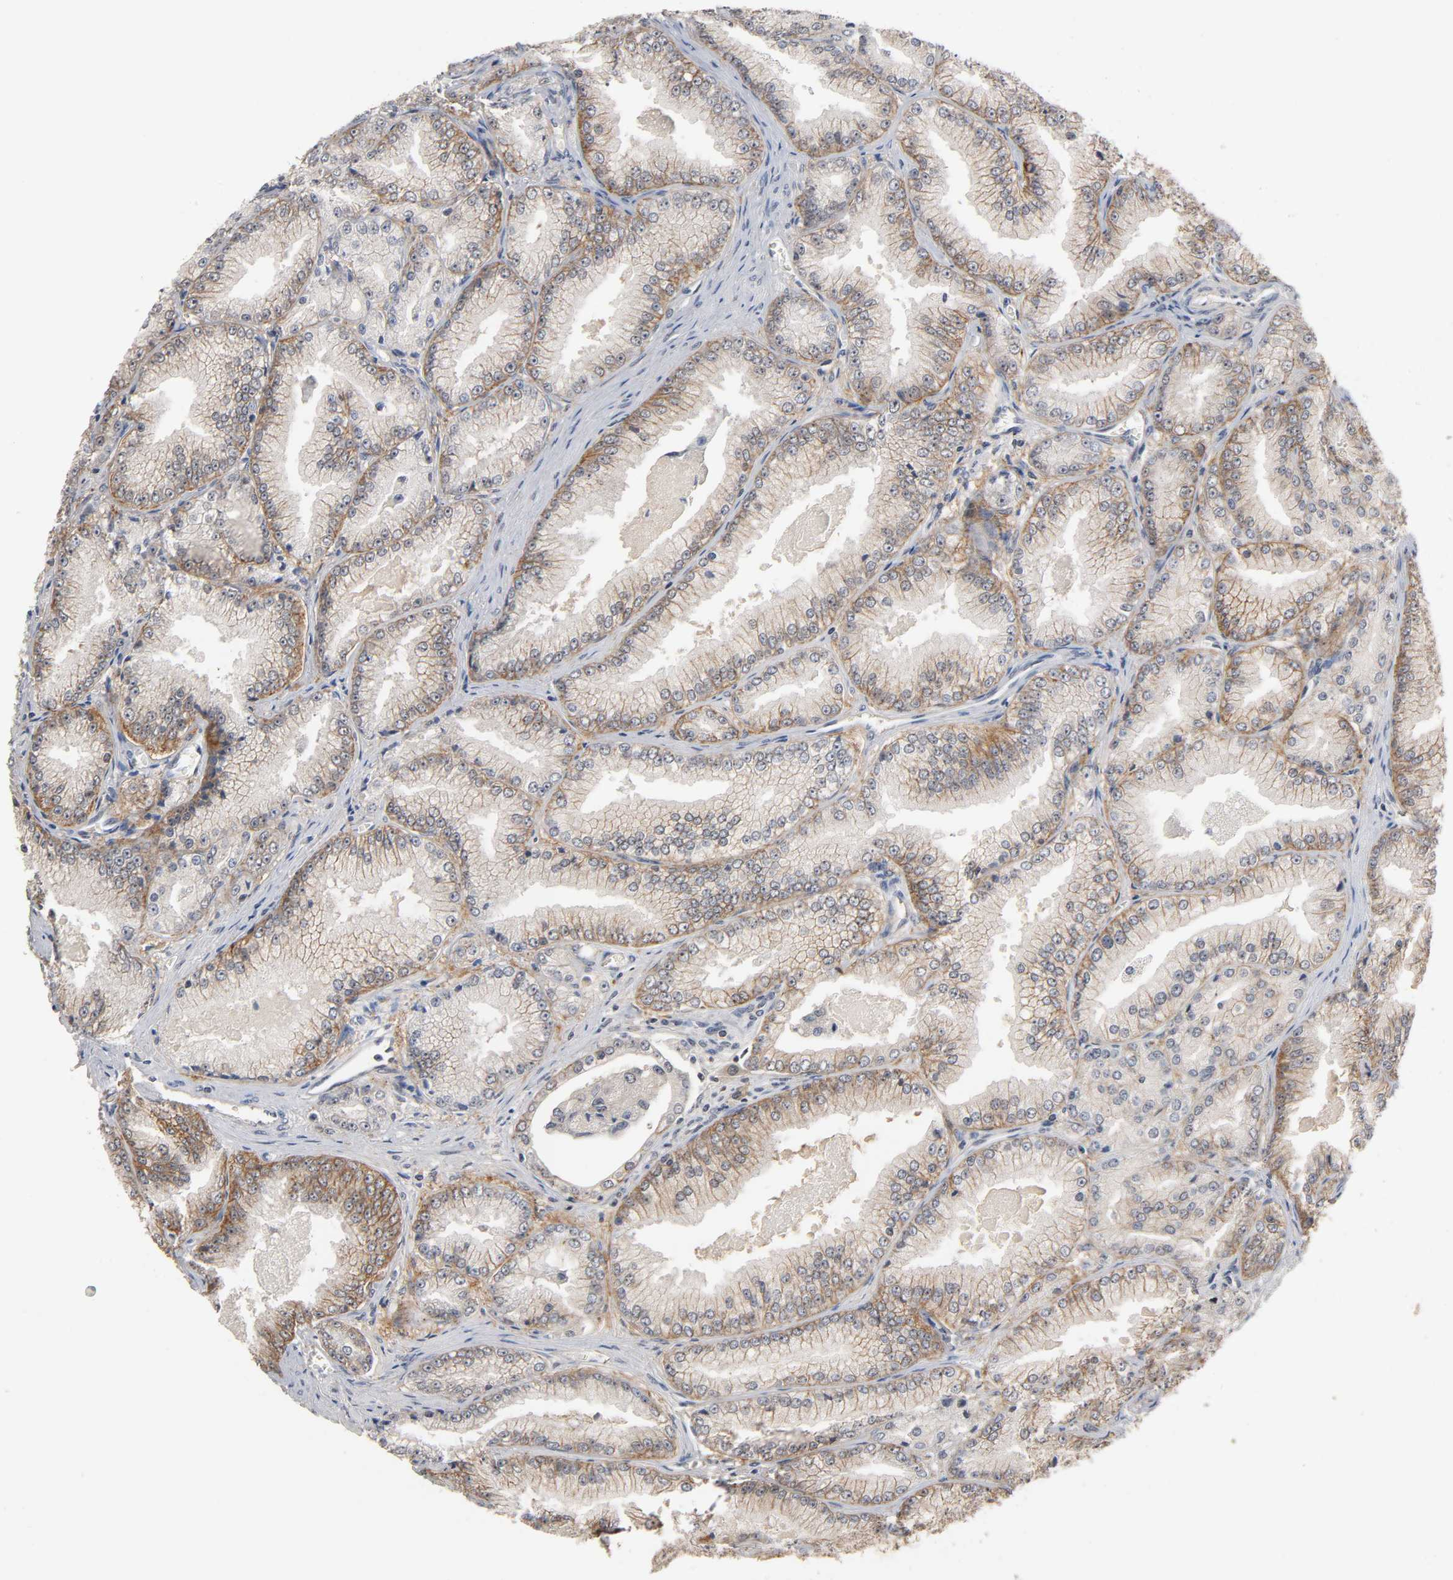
{"staining": {"intensity": "moderate", "quantity": "25%-75%", "location": "cytoplasmic/membranous"}, "tissue": "prostate cancer", "cell_type": "Tumor cells", "image_type": "cancer", "snomed": [{"axis": "morphology", "description": "Adenocarcinoma, High grade"}, {"axis": "topography", "description": "Prostate"}], "caption": "About 25%-75% of tumor cells in human prostate cancer reveal moderate cytoplasmic/membranous protein positivity as visualized by brown immunohistochemical staining.", "gene": "HTR1E", "patient": {"sex": "male", "age": 61}}